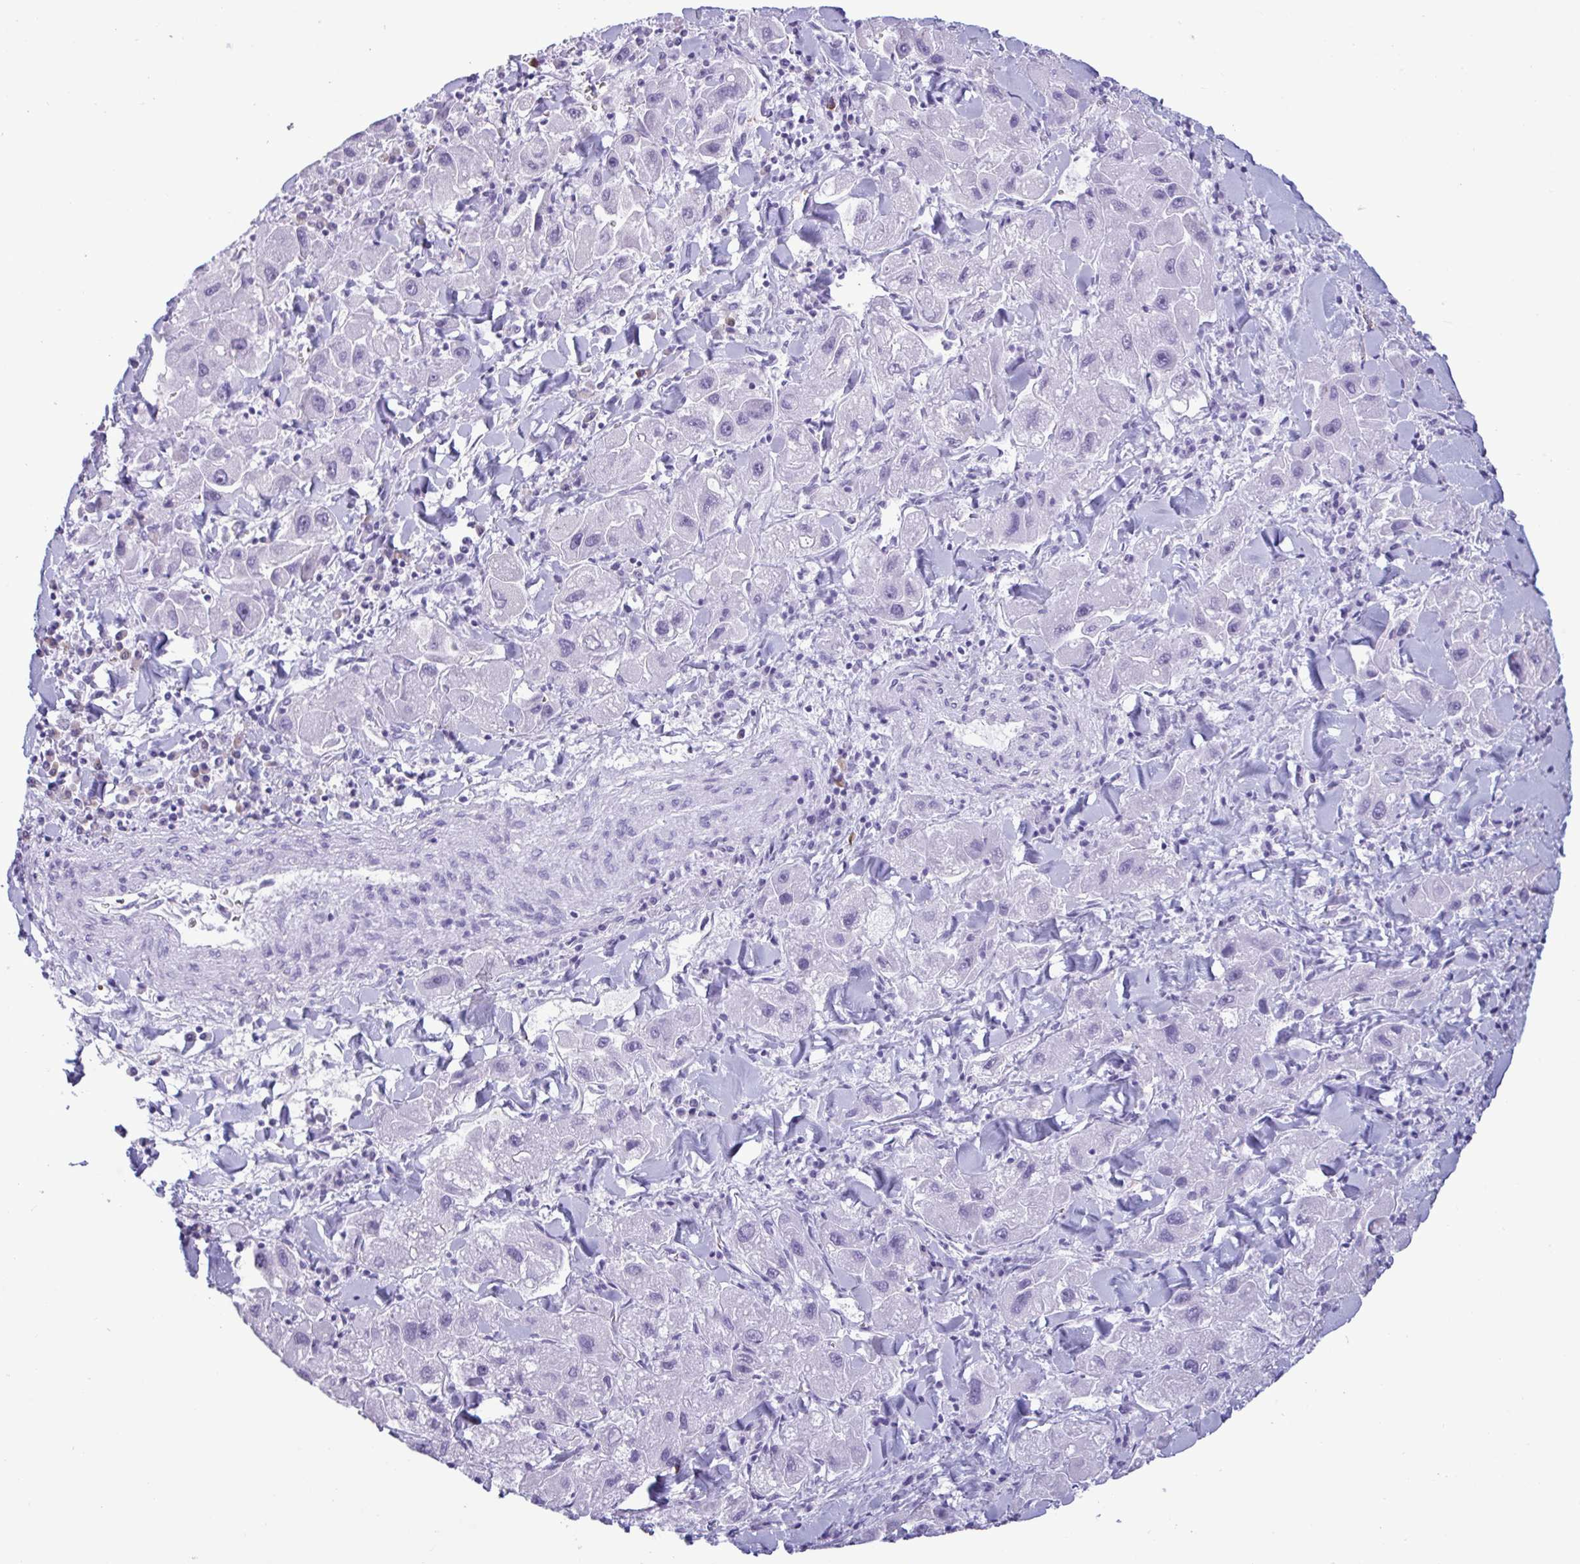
{"staining": {"intensity": "negative", "quantity": "none", "location": "none"}, "tissue": "liver cancer", "cell_type": "Tumor cells", "image_type": "cancer", "snomed": [{"axis": "morphology", "description": "Carcinoma, Hepatocellular, NOS"}, {"axis": "topography", "description": "Liver"}], "caption": "An IHC micrograph of liver cancer (hepatocellular carcinoma) is shown. There is no staining in tumor cells of liver cancer (hepatocellular carcinoma).", "gene": "SLC2A1", "patient": {"sex": "male", "age": 24}}